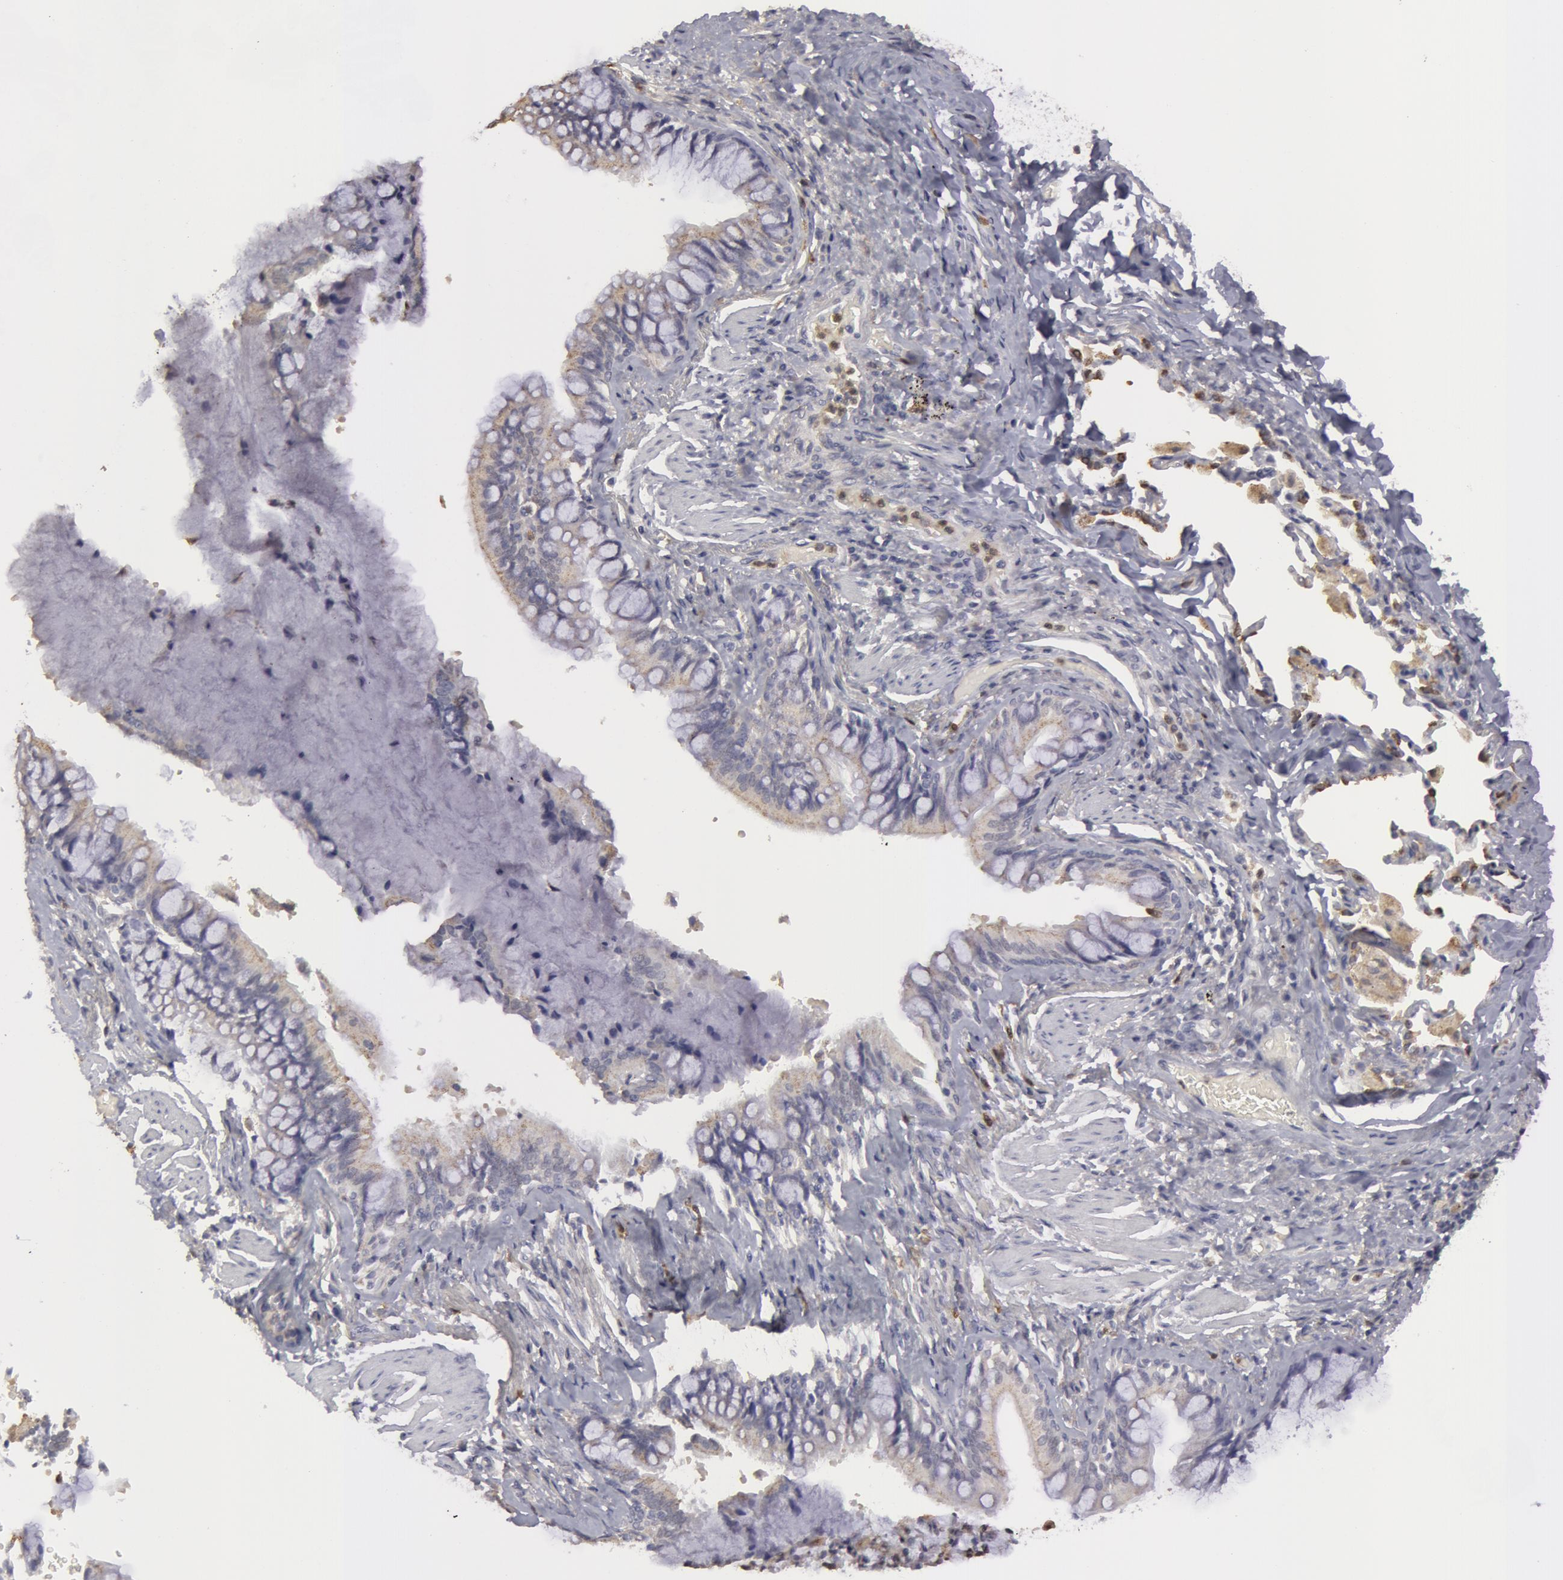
{"staining": {"intensity": "weak", "quantity": ">75%", "location": "cytoplasmic/membranous"}, "tissue": "bronchus", "cell_type": "Respiratory epithelial cells", "image_type": "normal", "snomed": [{"axis": "morphology", "description": "Normal tissue, NOS"}, {"axis": "topography", "description": "Lung"}], "caption": "Protein expression analysis of benign human bronchus reveals weak cytoplasmic/membranous staining in approximately >75% of respiratory epithelial cells. (DAB (3,3'-diaminobenzidine) IHC, brown staining for protein, blue staining for nuclei).", "gene": "CAT", "patient": {"sex": "male", "age": 54}}